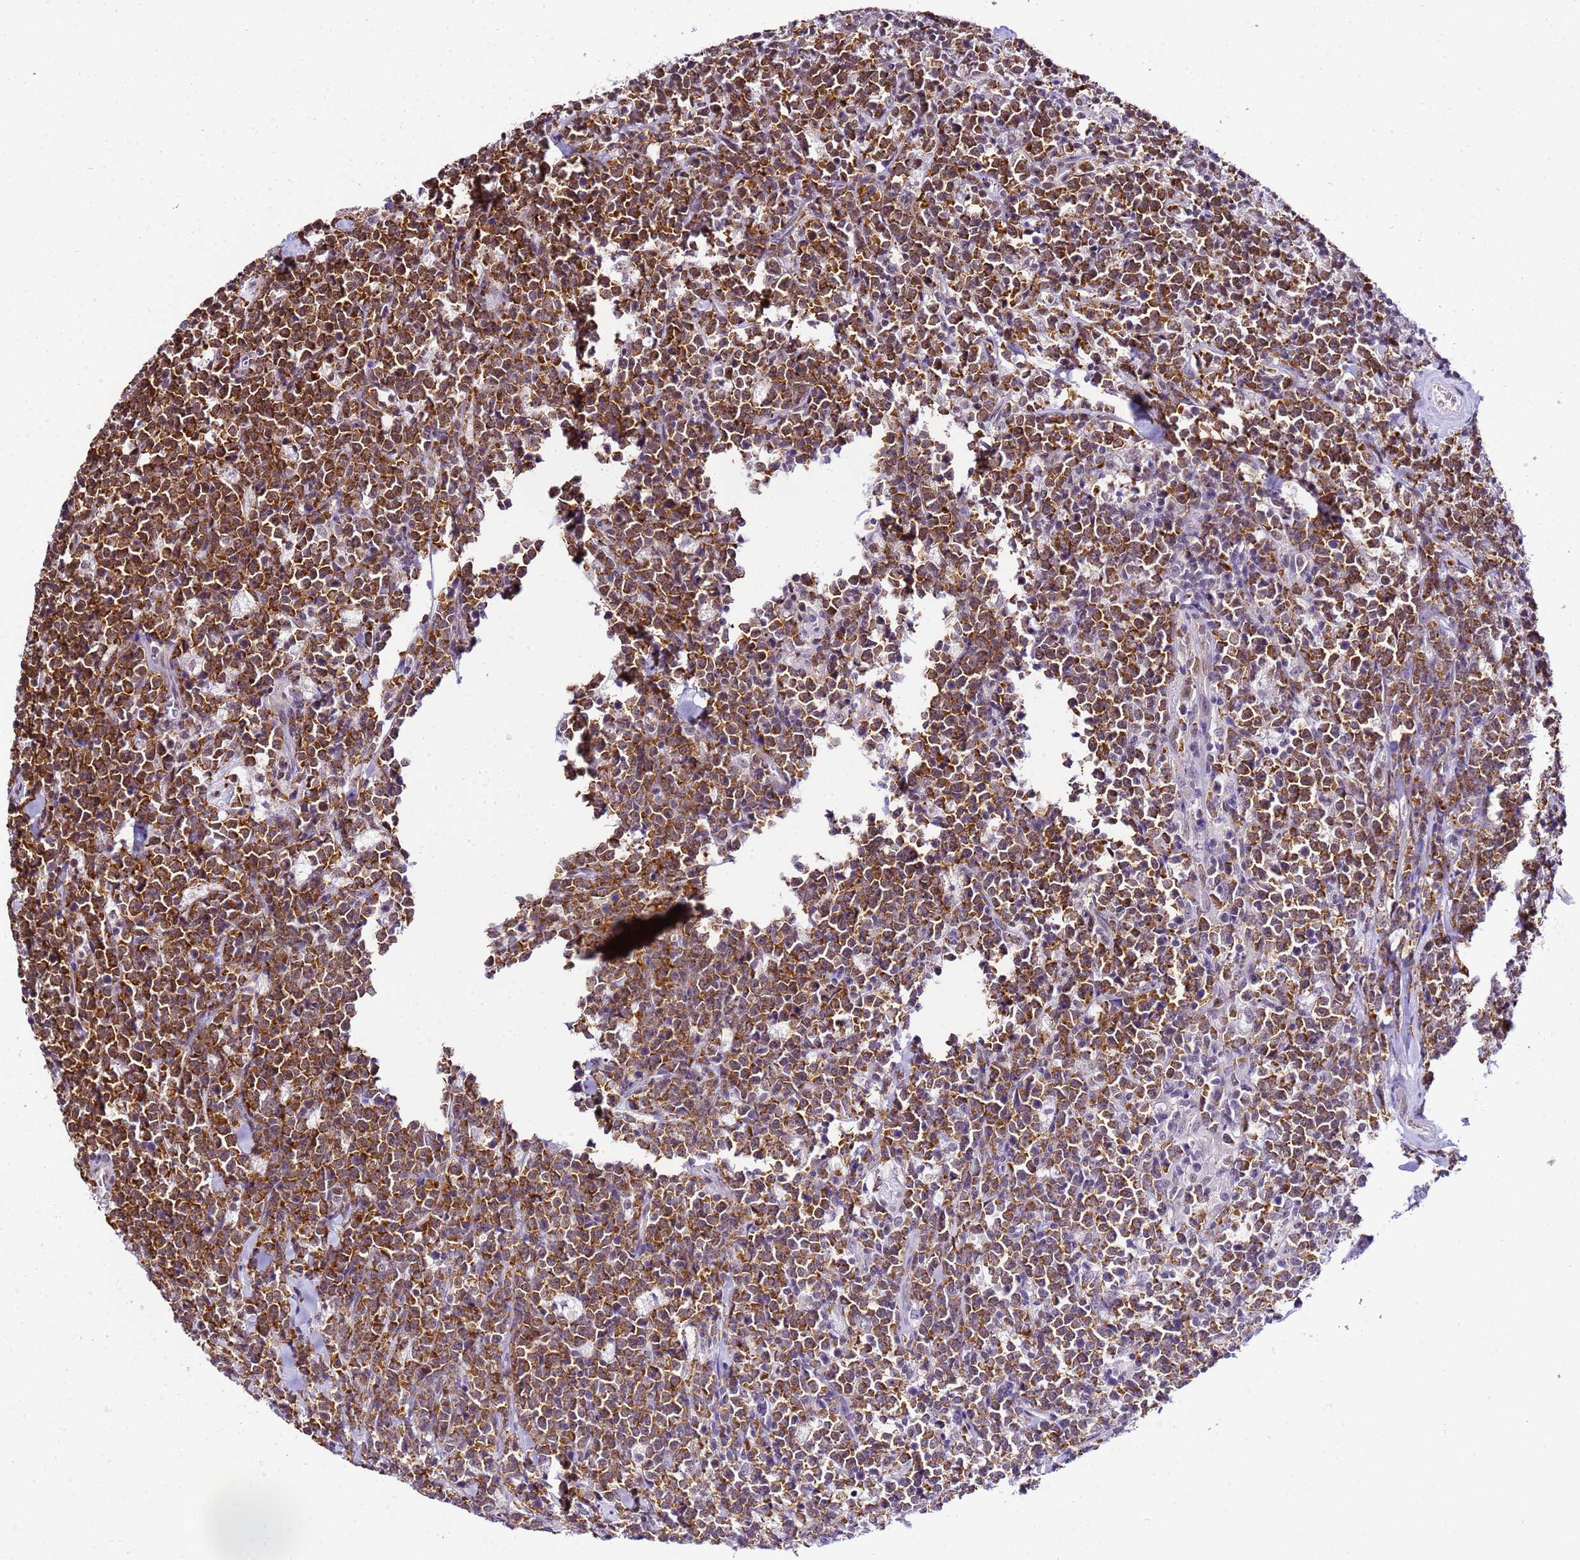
{"staining": {"intensity": "moderate", "quantity": ">75%", "location": "cytoplasmic/membranous"}, "tissue": "lymphoma", "cell_type": "Tumor cells", "image_type": "cancer", "snomed": [{"axis": "morphology", "description": "Malignant lymphoma, non-Hodgkin's type, High grade"}, {"axis": "topography", "description": "Small intestine"}], "caption": "A histopathology image of human lymphoma stained for a protein displays moderate cytoplasmic/membranous brown staining in tumor cells. (brown staining indicates protein expression, while blue staining denotes nuclei).", "gene": "SMN1", "patient": {"sex": "male", "age": 8}}